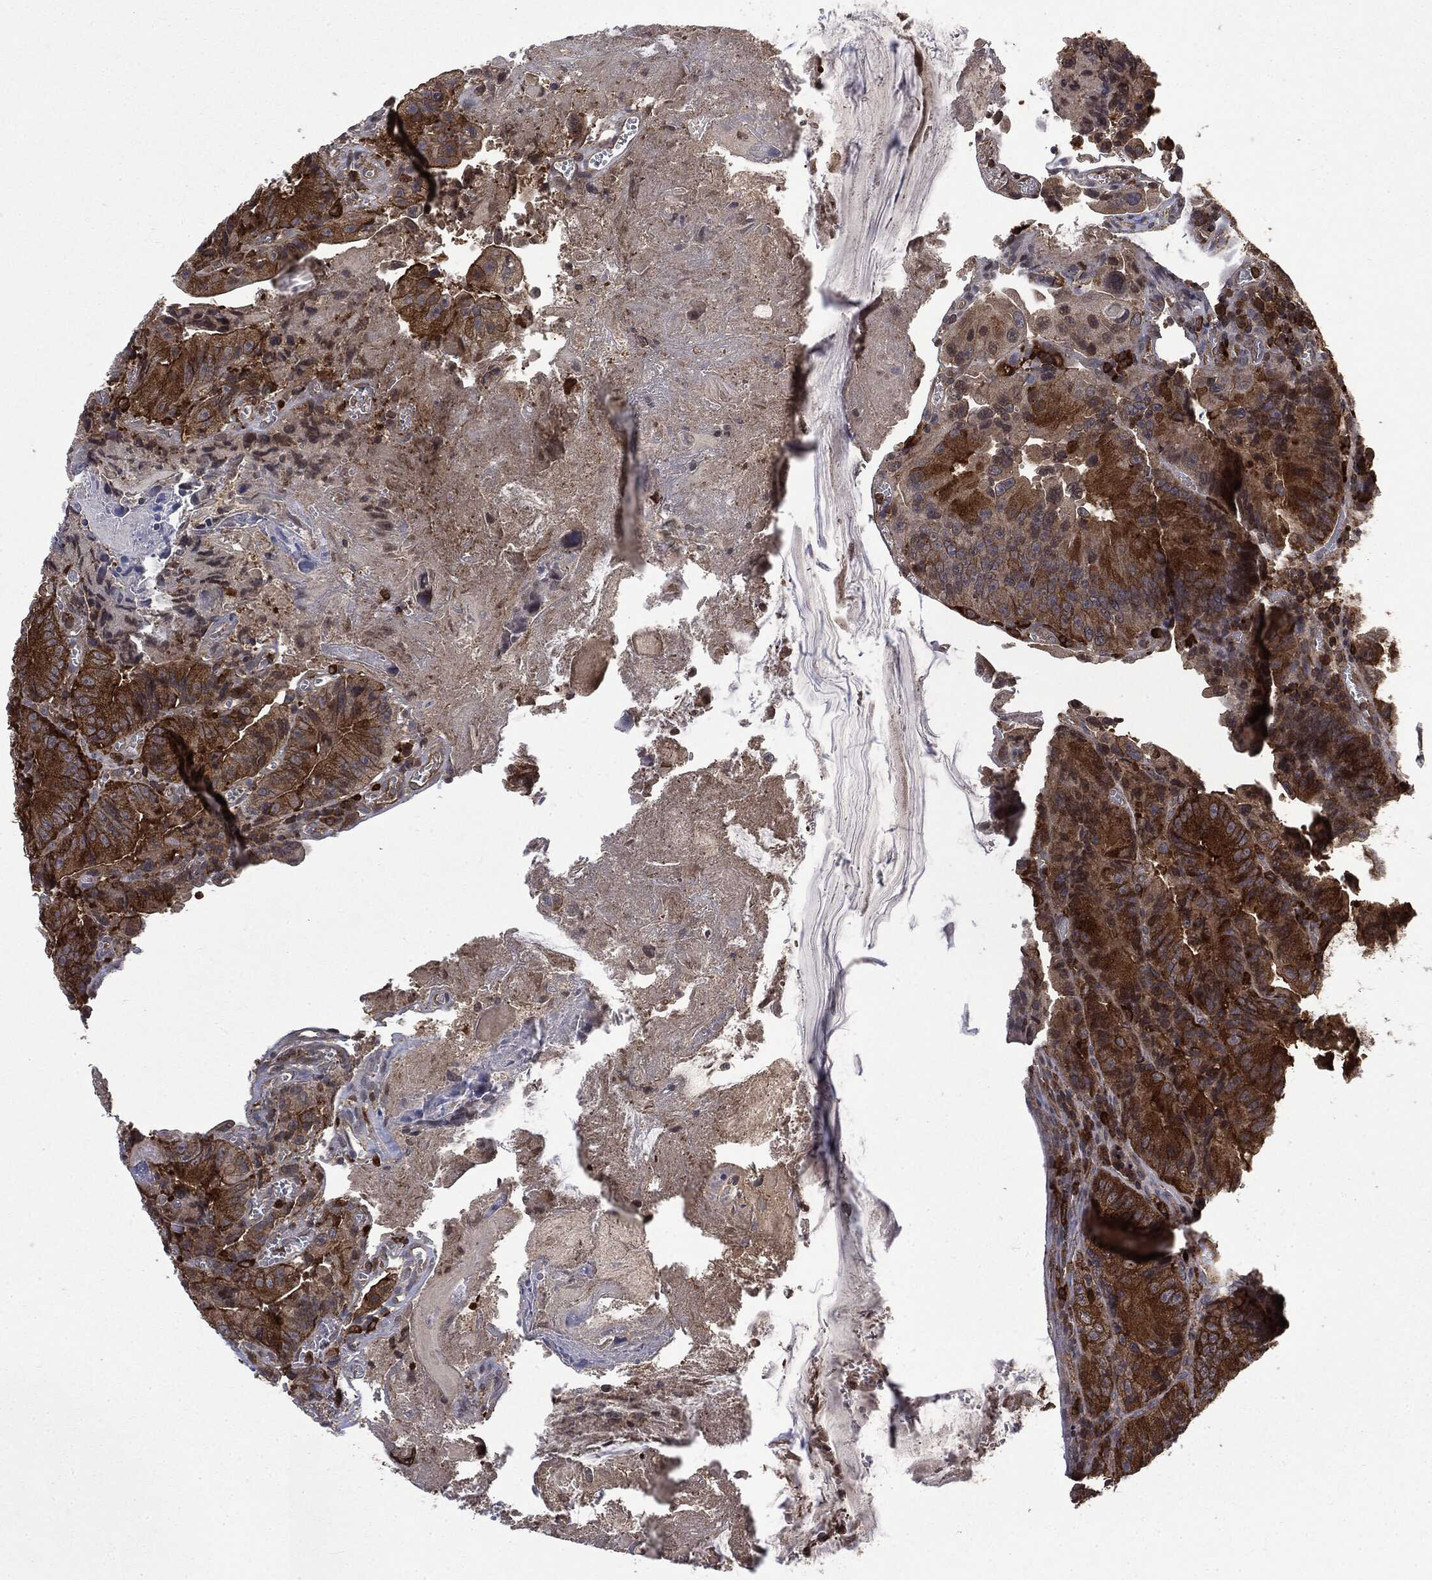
{"staining": {"intensity": "strong", "quantity": ">75%", "location": "cytoplasmic/membranous"}, "tissue": "colorectal cancer", "cell_type": "Tumor cells", "image_type": "cancer", "snomed": [{"axis": "morphology", "description": "Adenocarcinoma, NOS"}, {"axis": "topography", "description": "Colon"}], "caption": "This photomicrograph demonstrates immunohistochemistry staining of human colorectal adenocarcinoma, with high strong cytoplasmic/membranous staining in about >75% of tumor cells.", "gene": "SNX5", "patient": {"sex": "female", "age": 86}}